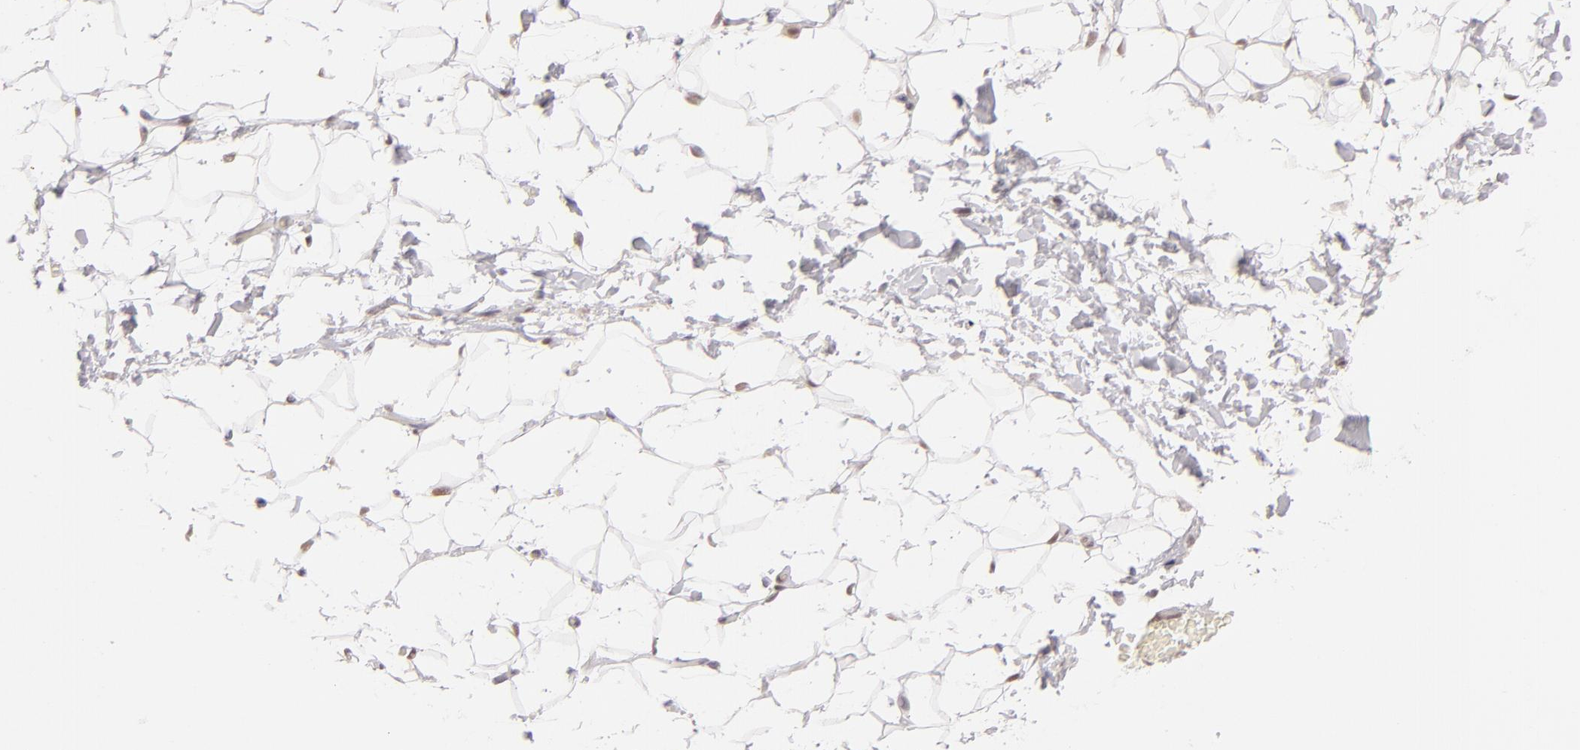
{"staining": {"intensity": "moderate", "quantity": ">75%", "location": "nuclear"}, "tissue": "adipose tissue", "cell_type": "Adipocytes", "image_type": "normal", "snomed": [{"axis": "morphology", "description": "Normal tissue, NOS"}, {"axis": "topography", "description": "Soft tissue"}], "caption": "Moderate nuclear expression for a protein is seen in approximately >75% of adipocytes of unremarkable adipose tissue using IHC.", "gene": "INTS6", "patient": {"sex": "male", "age": 26}}